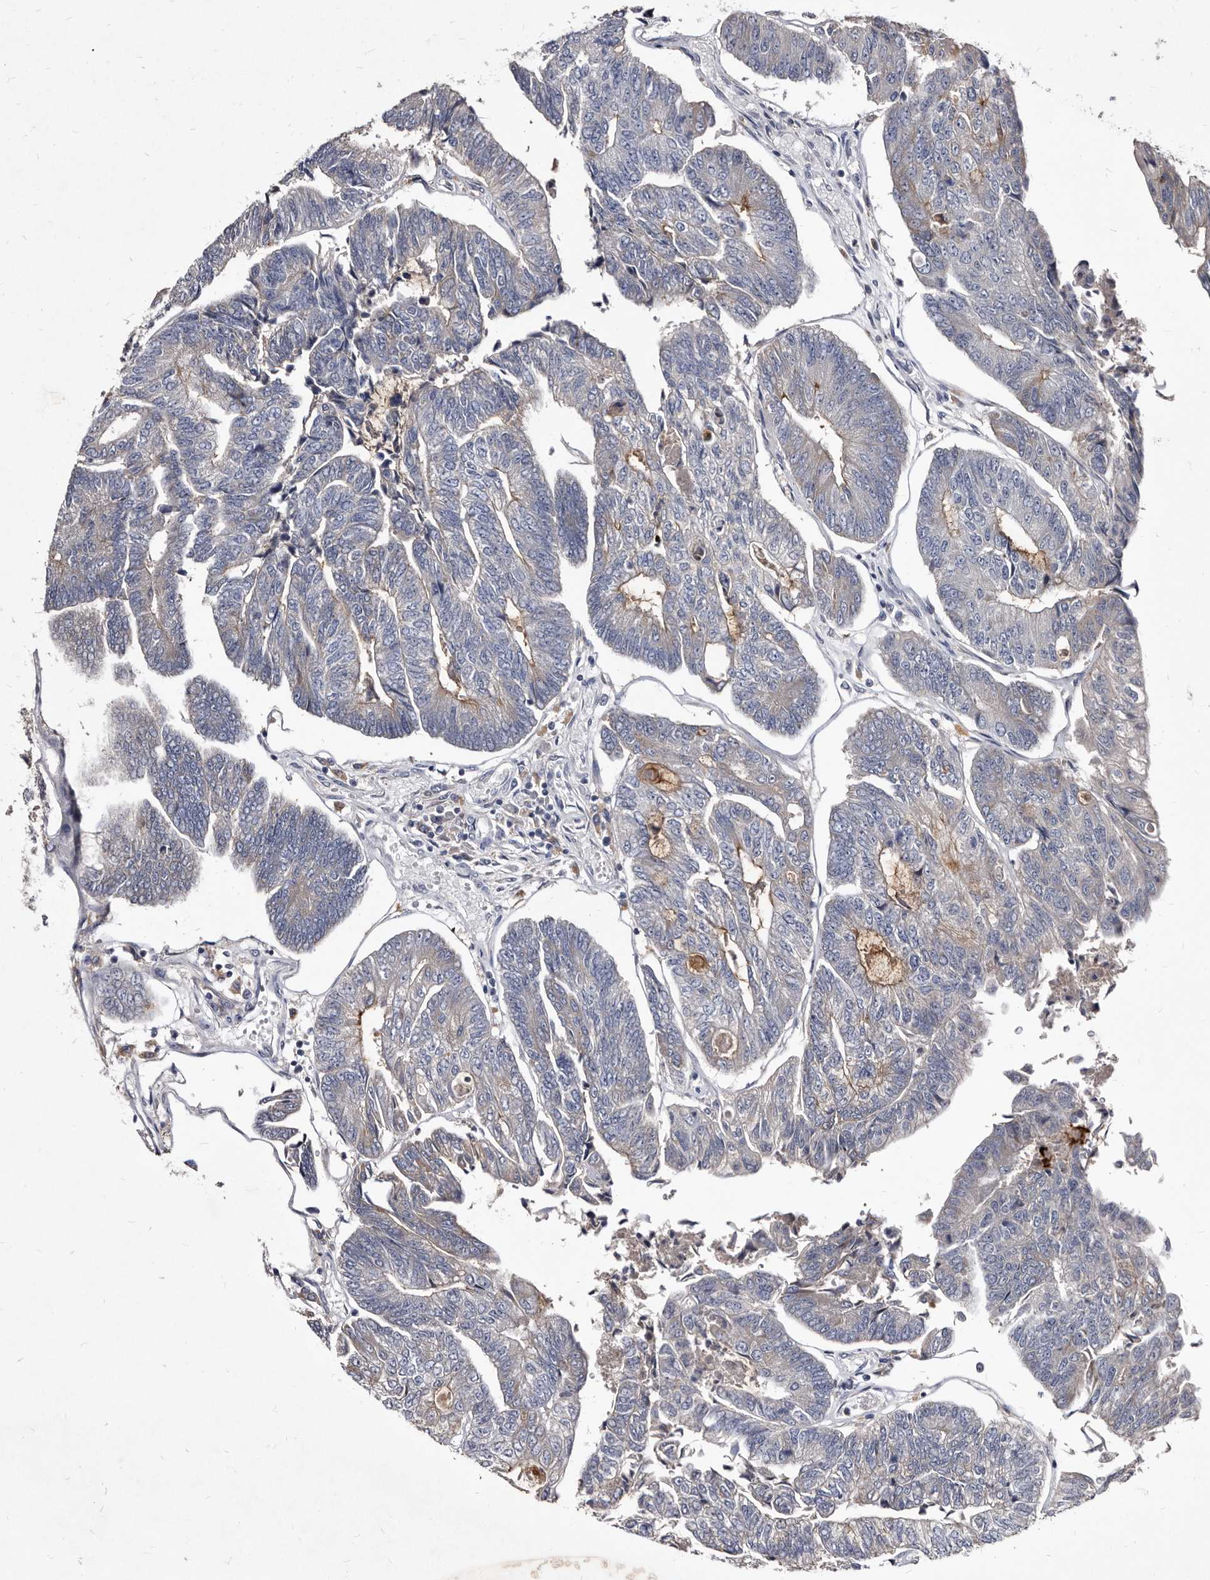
{"staining": {"intensity": "negative", "quantity": "none", "location": "none"}, "tissue": "colorectal cancer", "cell_type": "Tumor cells", "image_type": "cancer", "snomed": [{"axis": "morphology", "description": "Adenocarcinoma, NOS"}, {"axis": "topography", "description": "Colon"}], "caption": "A photomicrograph of colorectal adenocarcinoma stained for a protein reveals no brown staining in tumor cells. Brightfield microscopy of immunohistochemistry (IHC) stained with DAB (brown) and hematoxylin (blue), captured at high magnification.", "gene": "SLC39A2", "patient": {"sex": "female", "age": 67}}